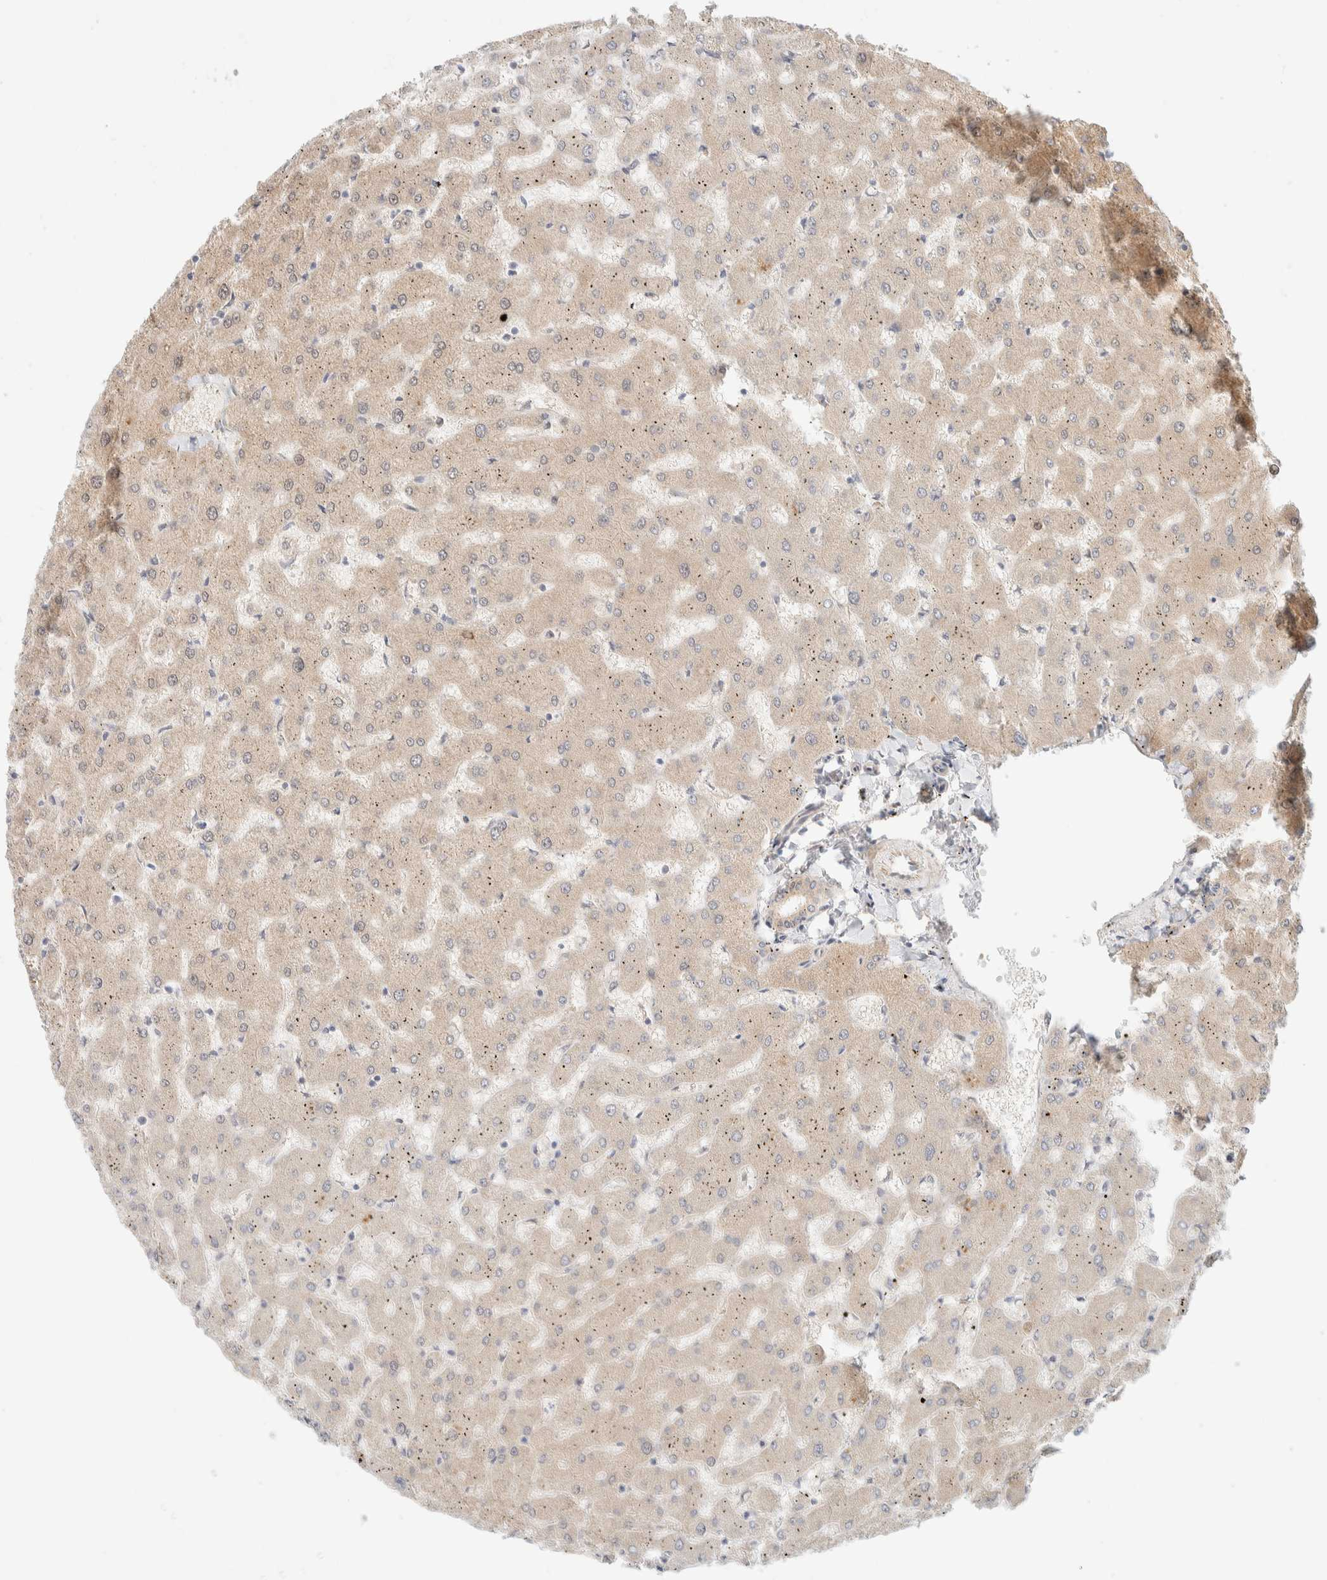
{"staining": {"intensity": "weak", "quantity": ">75%", "location": "cytoplasmic/membranous"}, "tissue": "liver", "cell_type": "Cholangiocytes", "image_type": "normal", "snomed": [{"axis": "morphology", "description": "Normal tissue, NOS"}, {"axis": "topography", "description": "Liver"}], "caption": "This micrograph exhibits IHC staining of benign liver, with low weak cytoplasmic/membranous positivity in approximately >75% of cholangiocytes.", "gene": "FAT1", "patient": {"sex": "female", "age": 63}}